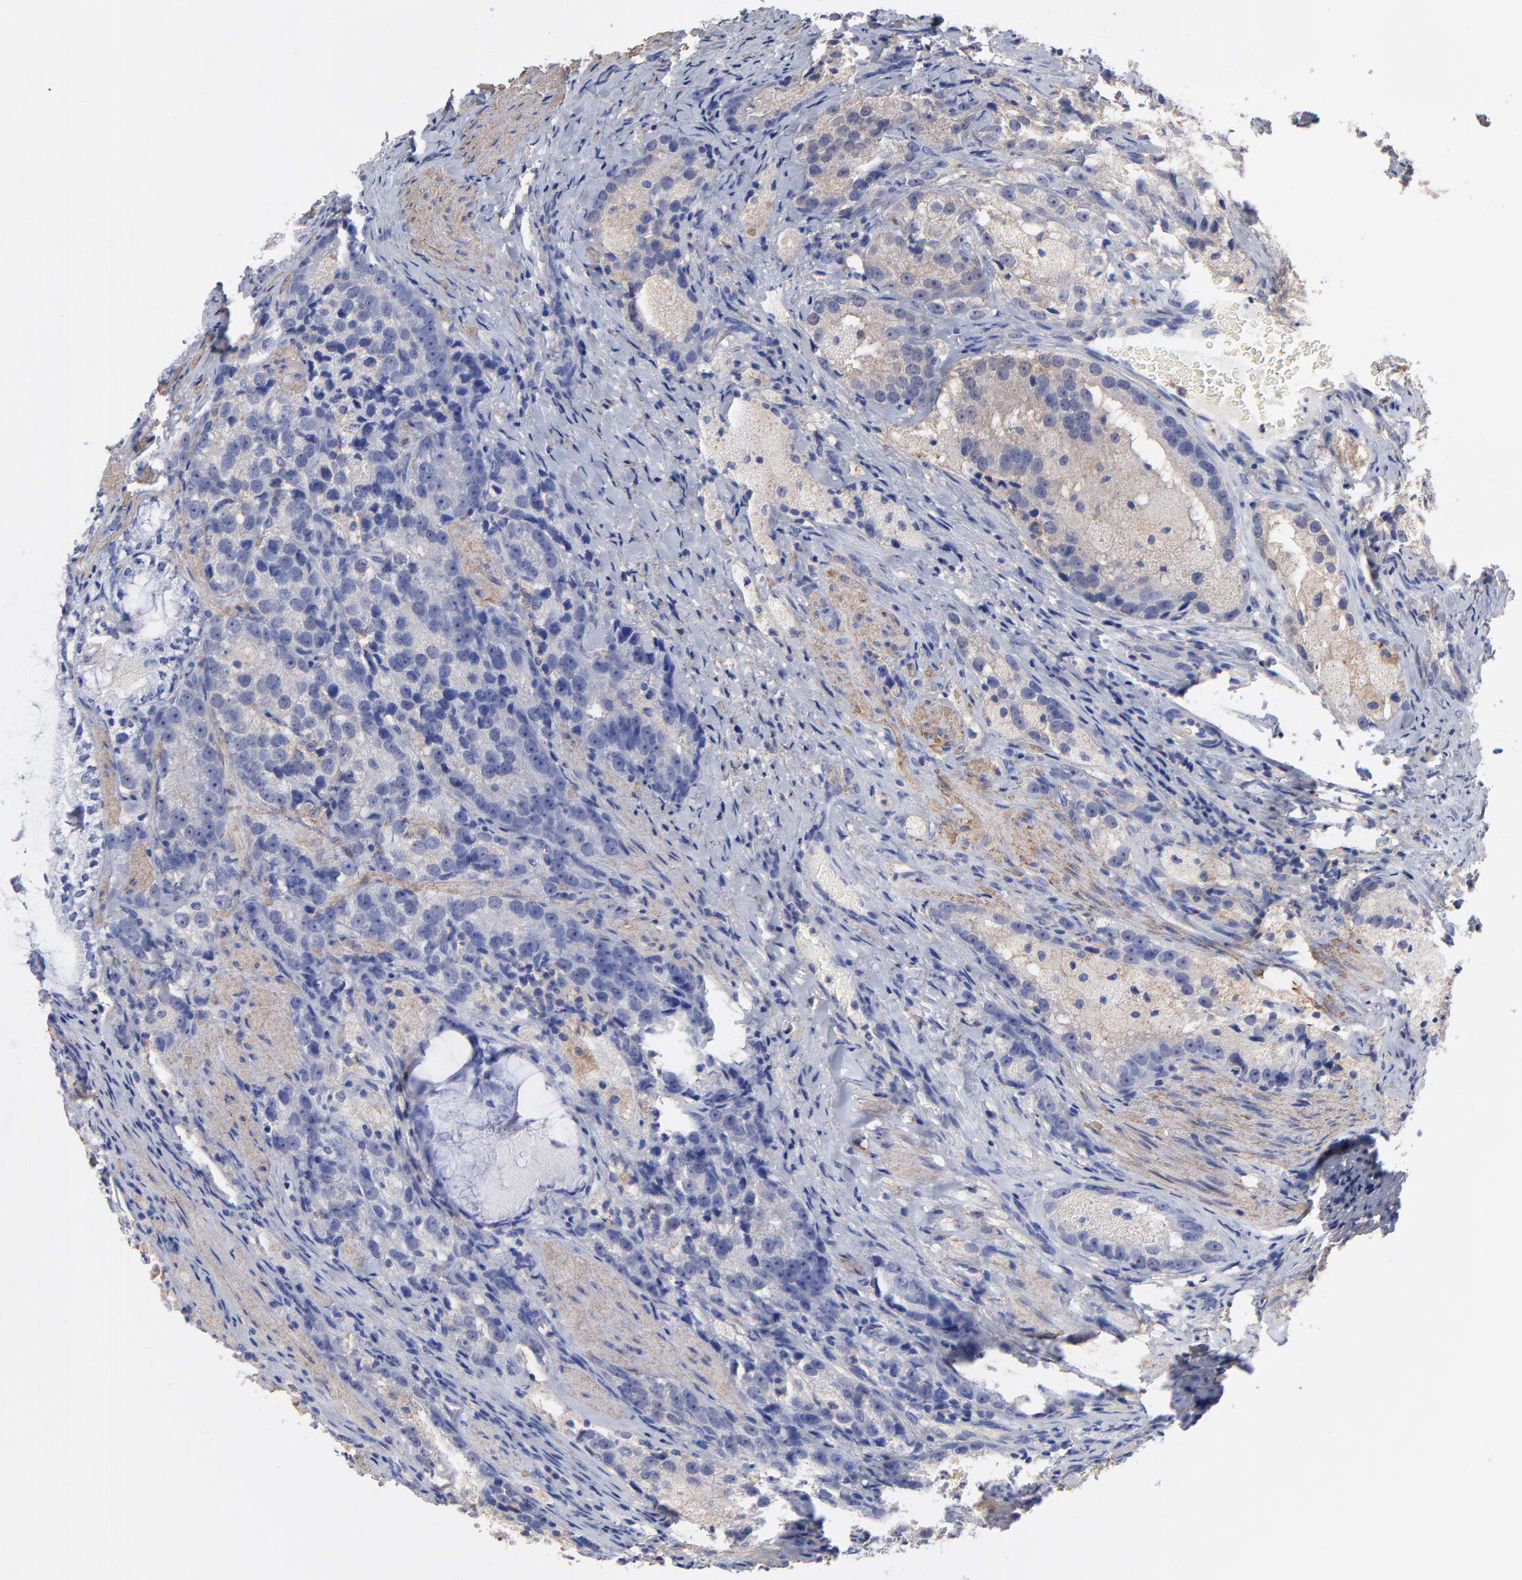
{"staining": {"intensity": "weak", "quantity": "25%-75%", "location": "cytoplasmic/membranous"}, "tissue": "prostate cancer", "cell_type": "Tumor cells", "image_type": "cancer", "snomed": [{"axis": "morphology", "description": "Adenocarcinoma, High grade"}, {"axis": "topography", "description": "Prostate"}], "caption": "Weak cytoplasmic/membranous expression for a protein is appreciated in about 25%-75% of tumor cells of prostate high-grade adenocarcinoma using immunohistochemistry.", "gene": "ASL", "patient": {"sex": "male", "age": 63}}